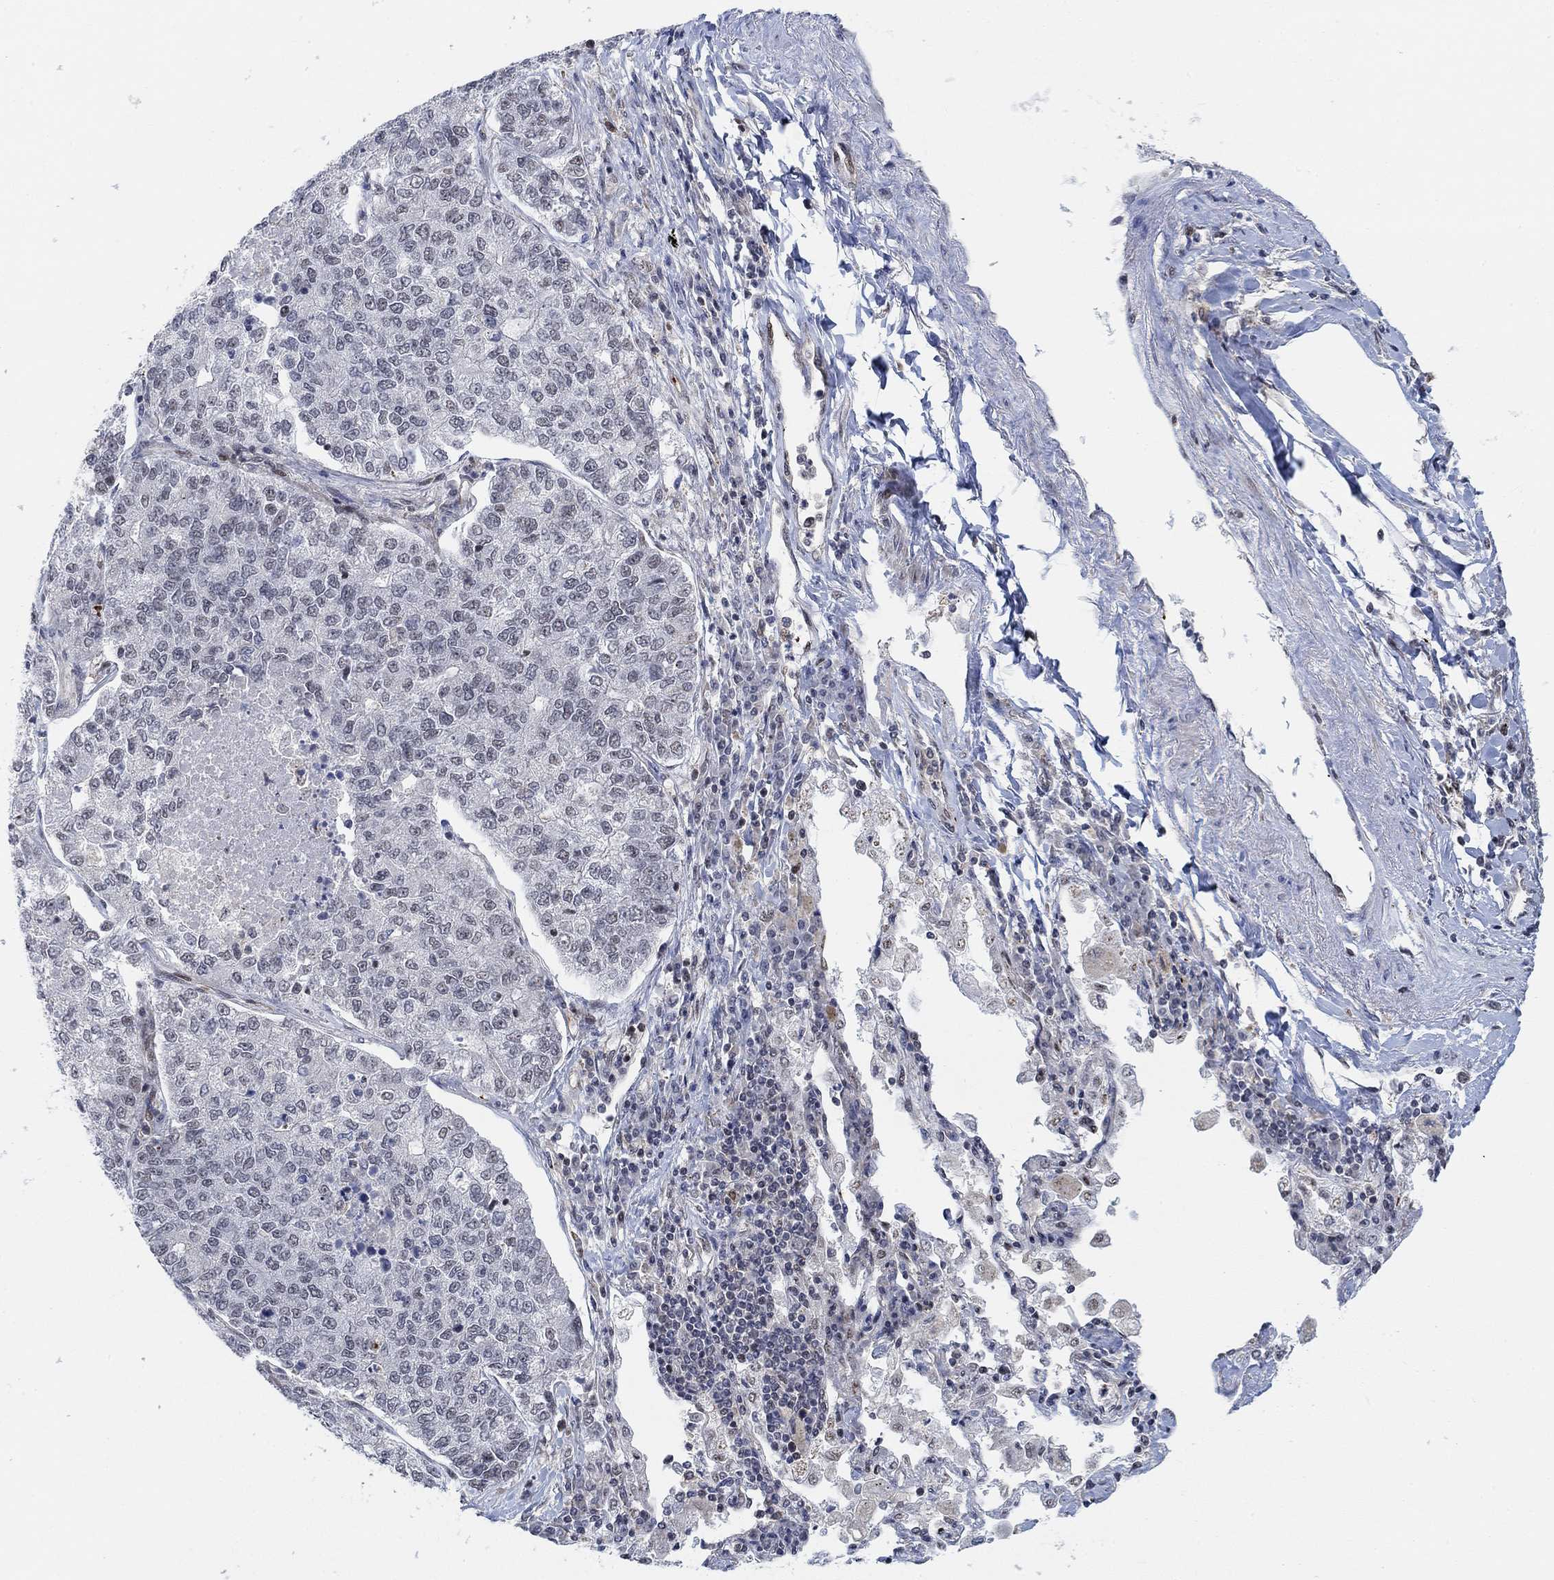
{"staining": {"intensity": "negative", "quantity": "none", "location": "none"}, "tissue": "lung cancer", "cell_type": "Tumor cells", "image_type": "cancer", "snomed": [{"axis": "morphology", "description": "Adenocarcinoma, NOS"}, {"axis": "topography", "description": "Lung"}], "caption": "The immunohistochemistry (IHC) micrograph has no significant expression in tumor cells of lung adenocarcinoma tissue.", "gene": "PWWP2B", "patient": {"sex": "male", "age": 49}}